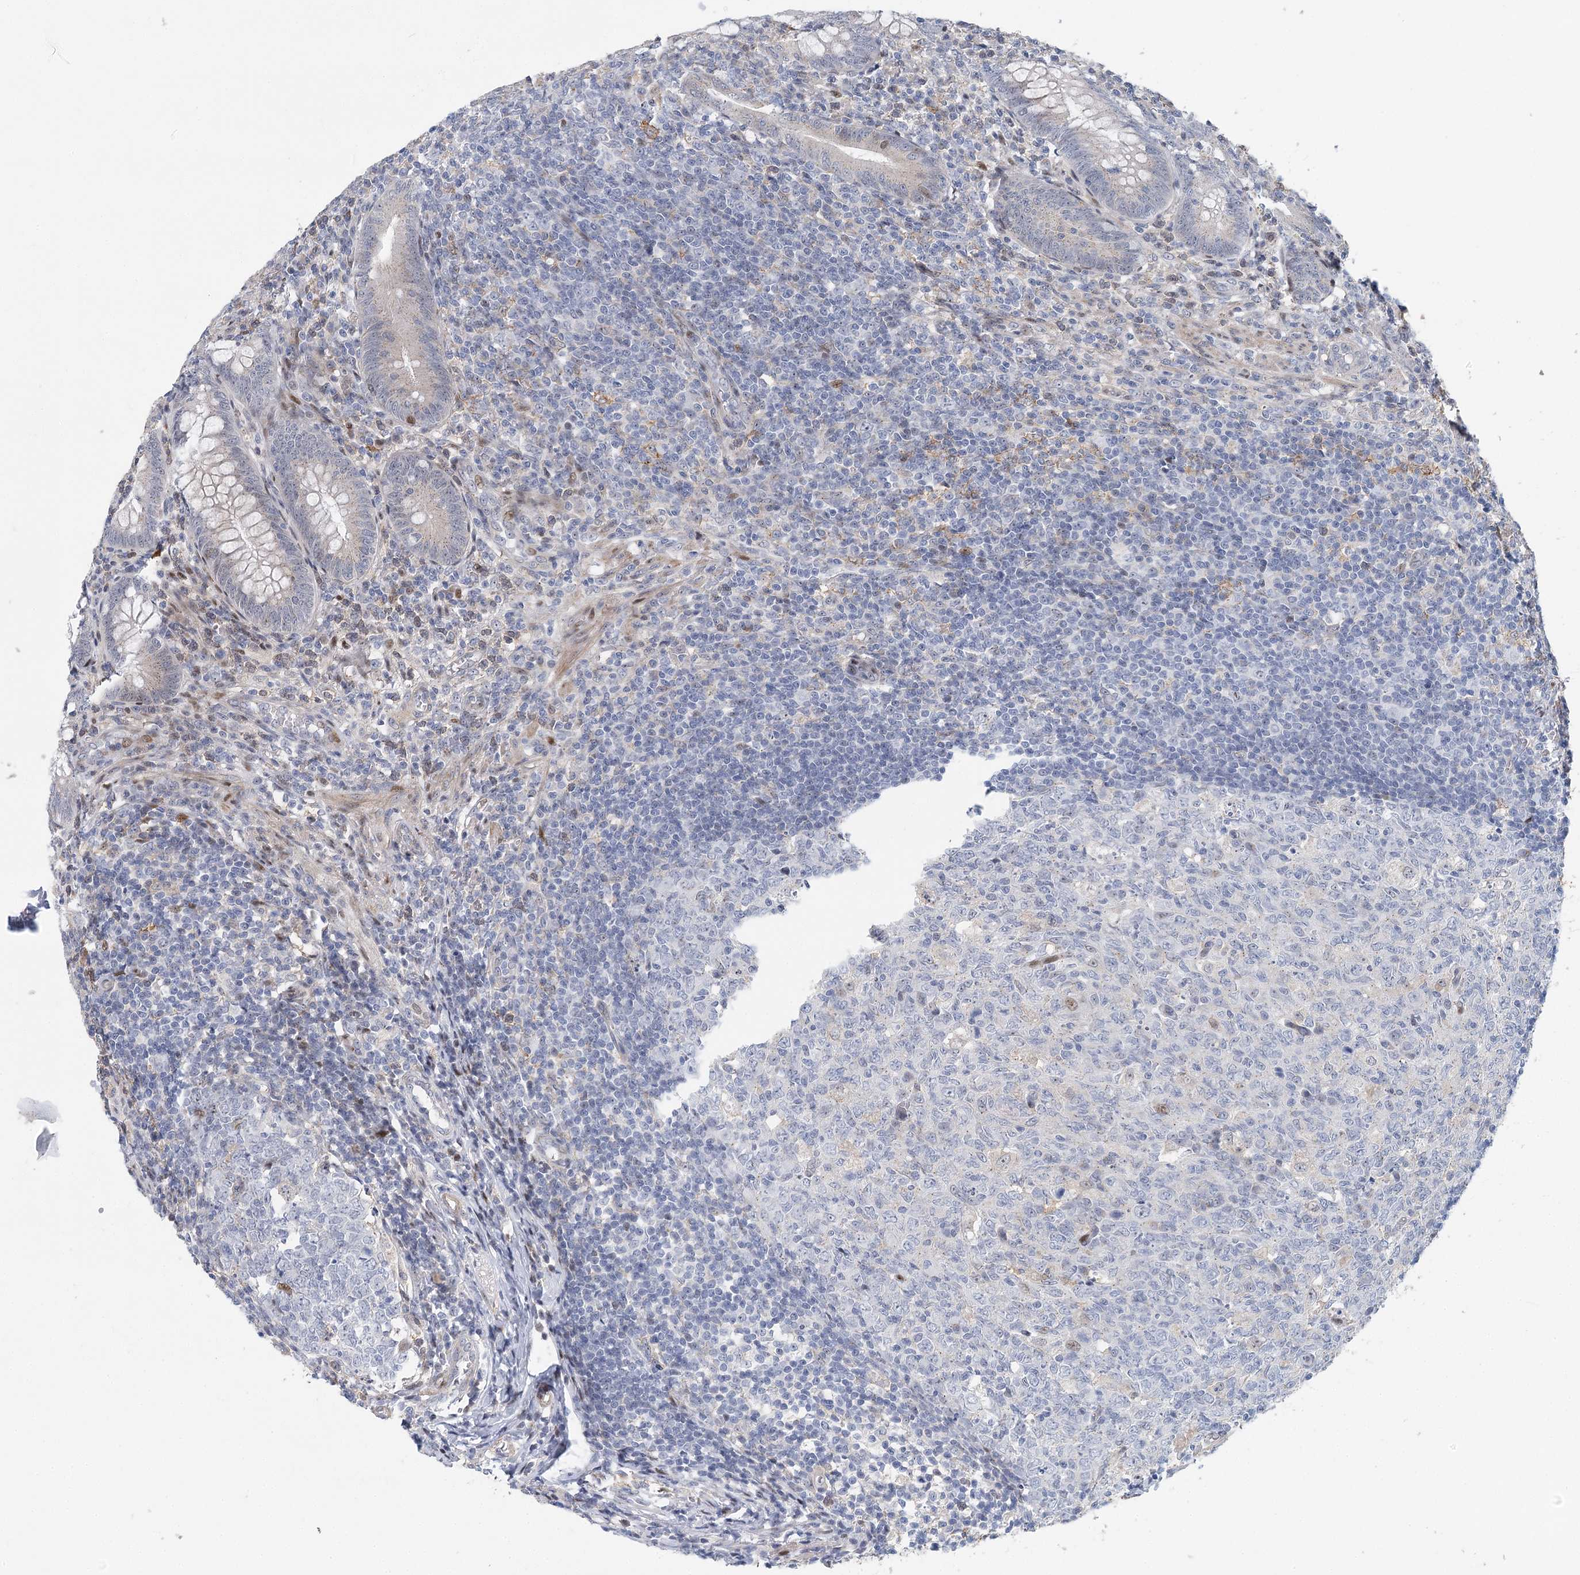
{"staining": {"intensity": "weak", "quantity": "<25%", "location": "cytoplasmic/membranous,nuclear"}, "tissue": "appendix", "cell_type": "Glandular cells", "image_type": "normal", "snomed": [{"axis": "morphology", "description": "Normal tissue, NOS"}, {"axis": "topography", "description": "Appendix"}], "caption": "Immunohistochemical staining of normal appendix reveals no significant positivity in glandular cells.", "gene": "CAMTA1", "patient": {"sex": "male", "age": 14}}